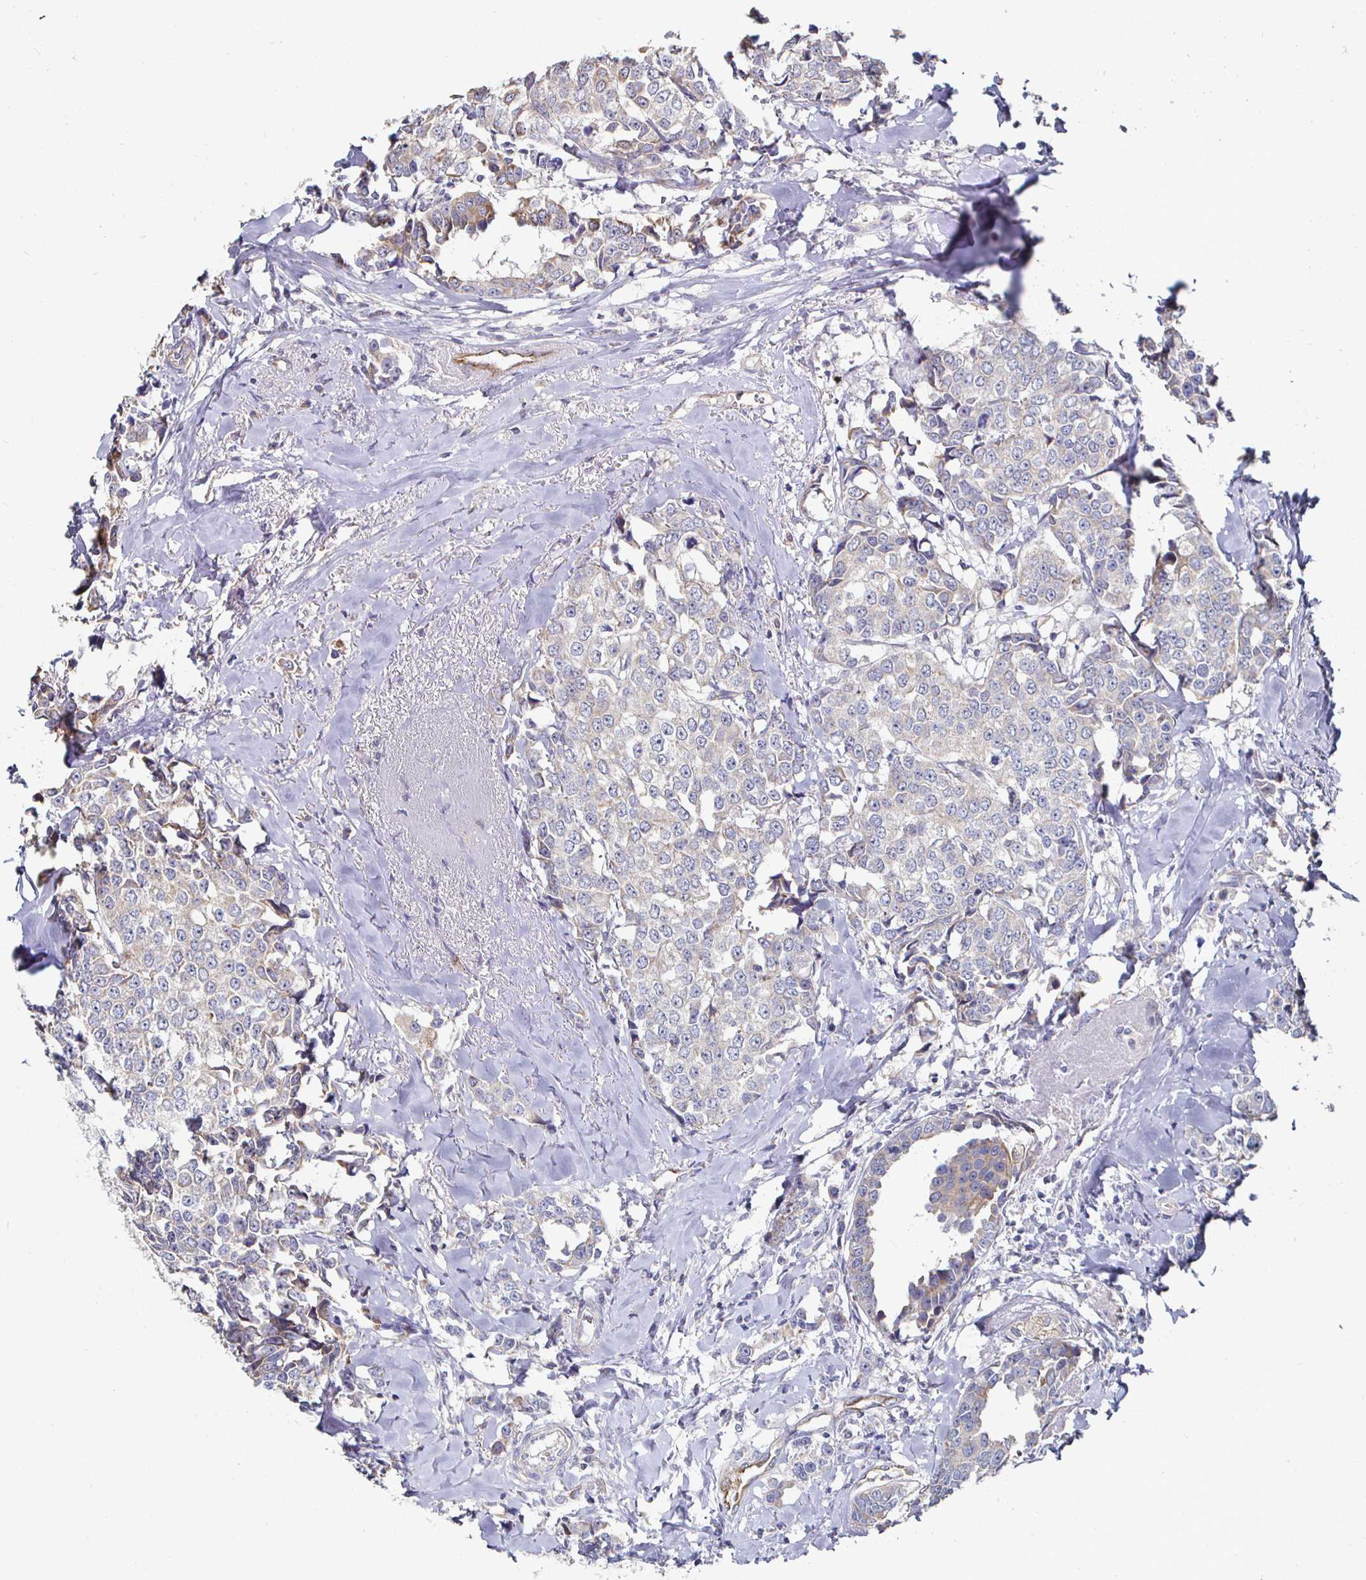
{"staining": {"intensity": "weak", "quantity": ">75%", "location": "cytoplasmic/membranous"}, "tissue": "breast cancer", "cell_type": "Tumor cells", "image_type": "cancer", "snomed": [{"axis": "morphology", "description": "Duct carcinoma"}, {"axis": "topography", "description": "Breast"}], "caption": "A brown stain highlights weak cytoplasmic/membranous expression of a protein in invasive ductal carcinoma (breast) tumor cells. (DAB = brown stain, brightfield microscopy at high magnification).", "gene": "NRSN1", "patient": {"sex": "female", "age": 80}}